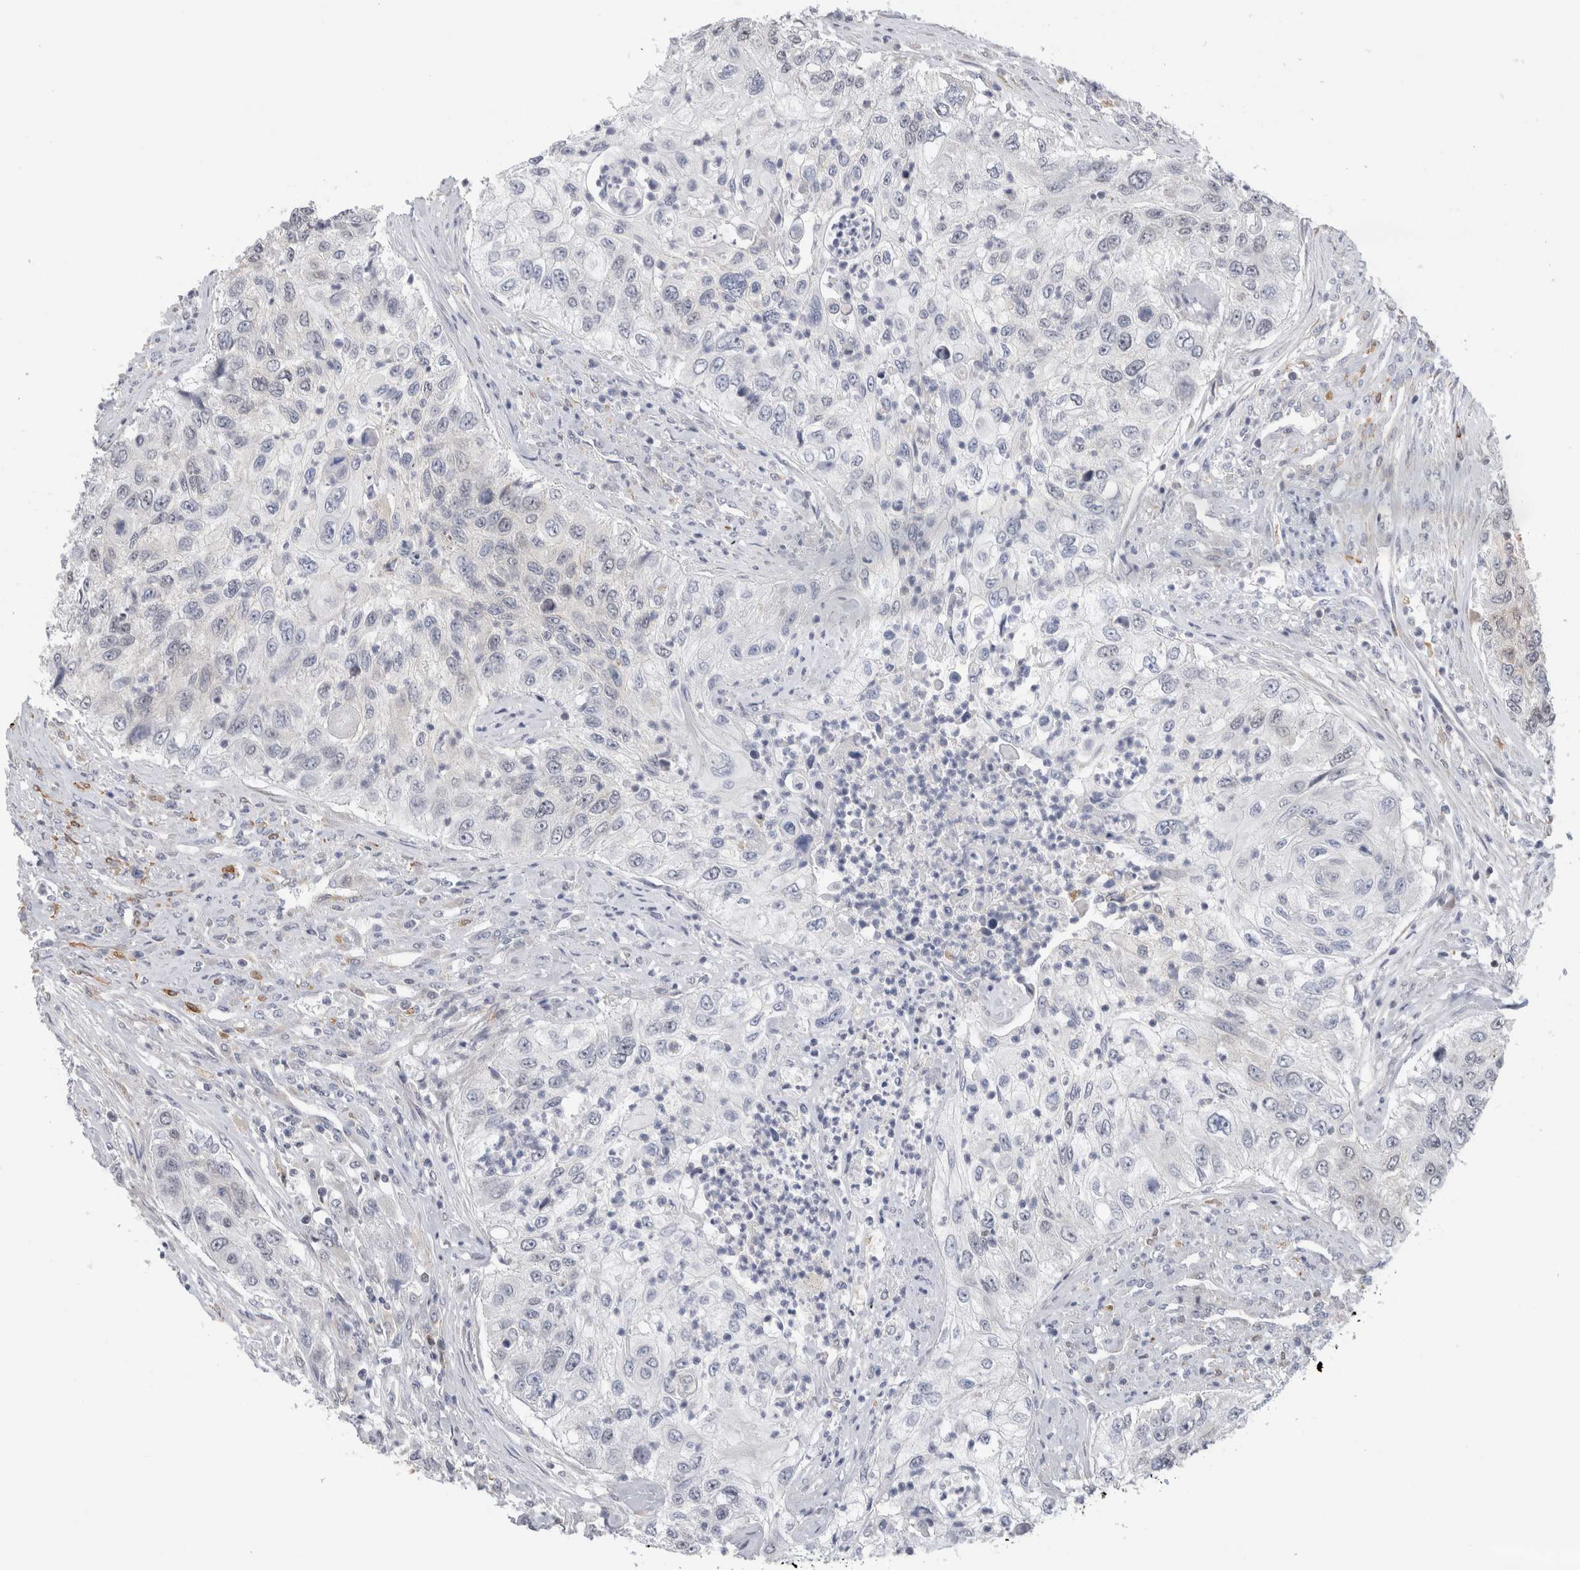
{"staining": {"intensity": "negative", "quantity": "none", "location": "none"}, "tissue": "urothelial cancer", "cell_type": "Tumor cells", "image_type": "cancer", "snomed": [{"axis": "morphology", "description": "Urothelial carcinoma, High grade"}, {"axis": "topography", "description": "Urinary bladder"}], "caption": "DAB immunohistochemical staining of human high-grade urothelial carcinoma shows no significant positivity in tumor cells.", "gene": "SYTL5", "patient": {"sex": "female", "age": 60}}